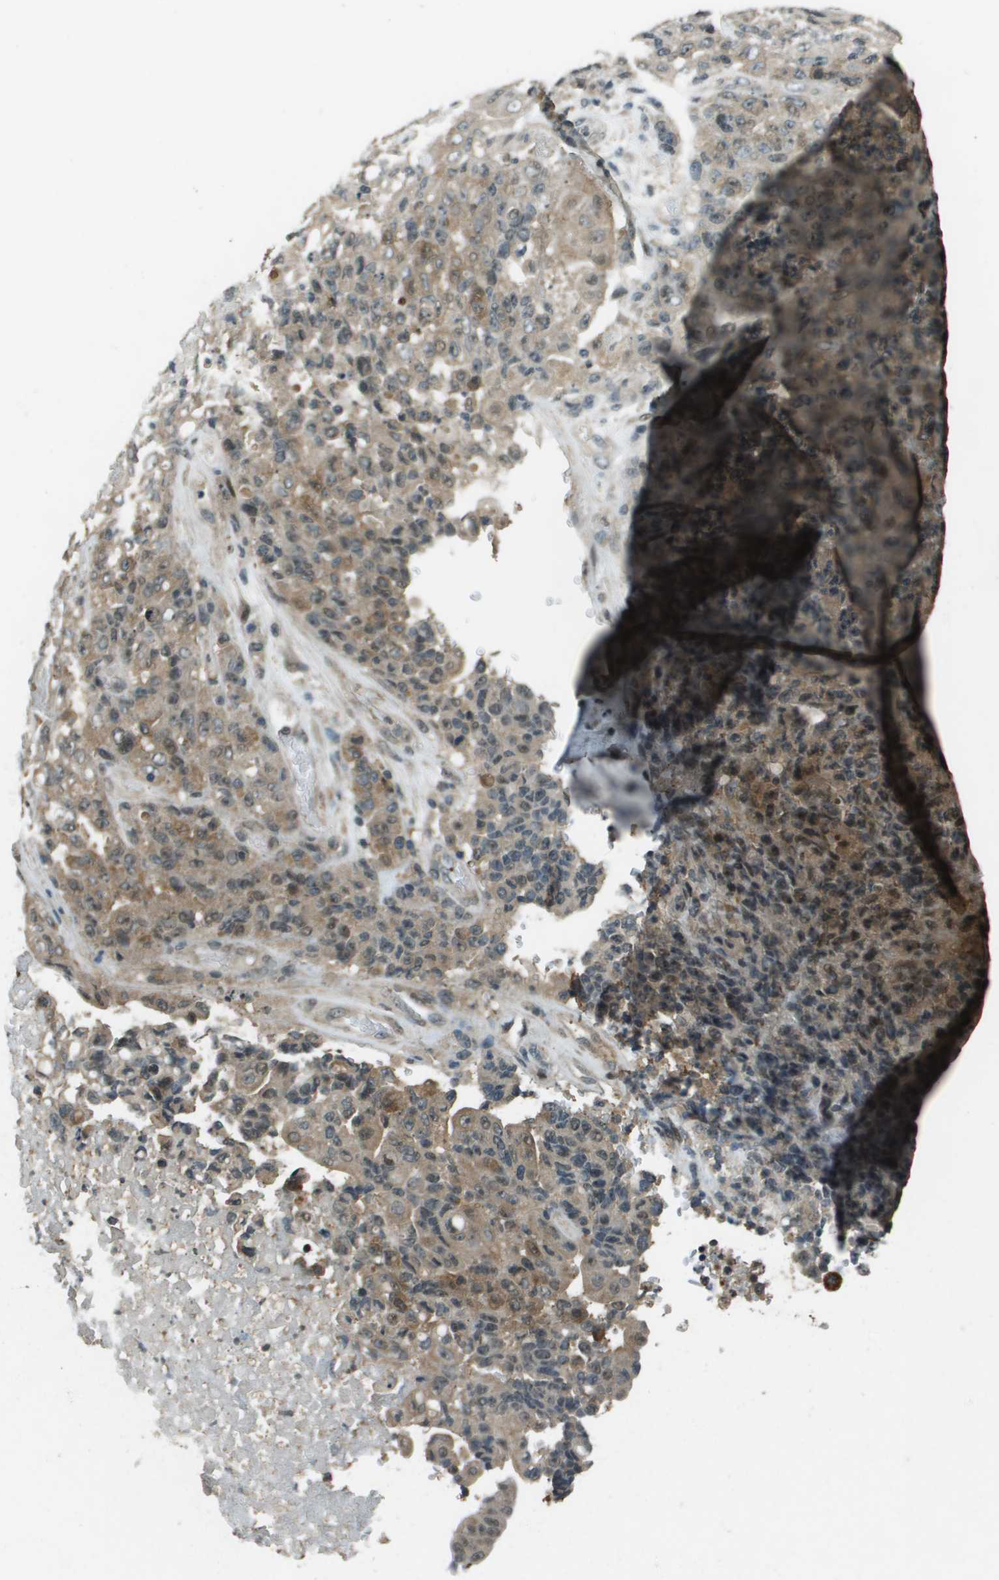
{"staining": {"intensity": "moderate", "quantity": ">75%", "location": "cytoplasmic/membranous"}, "tissue": "stomach cancer", "cell_type": "Tumor cells", "image_type": "cancer", "snomed": [{"axis": "morphology", "description": "Adenocarcinoma, NOS"}, {"axis": "topography", "description": "Stomach"}], "caption": "This photomicrograph reveals immunohistochemistry staining of adenocarcinoma (stomach), with medium moderate cytoplasmic/membranous expression in approximately >75% of tumor cells.", "gene": "SDC3", "patient": {"sex": "female", "age": 73}}